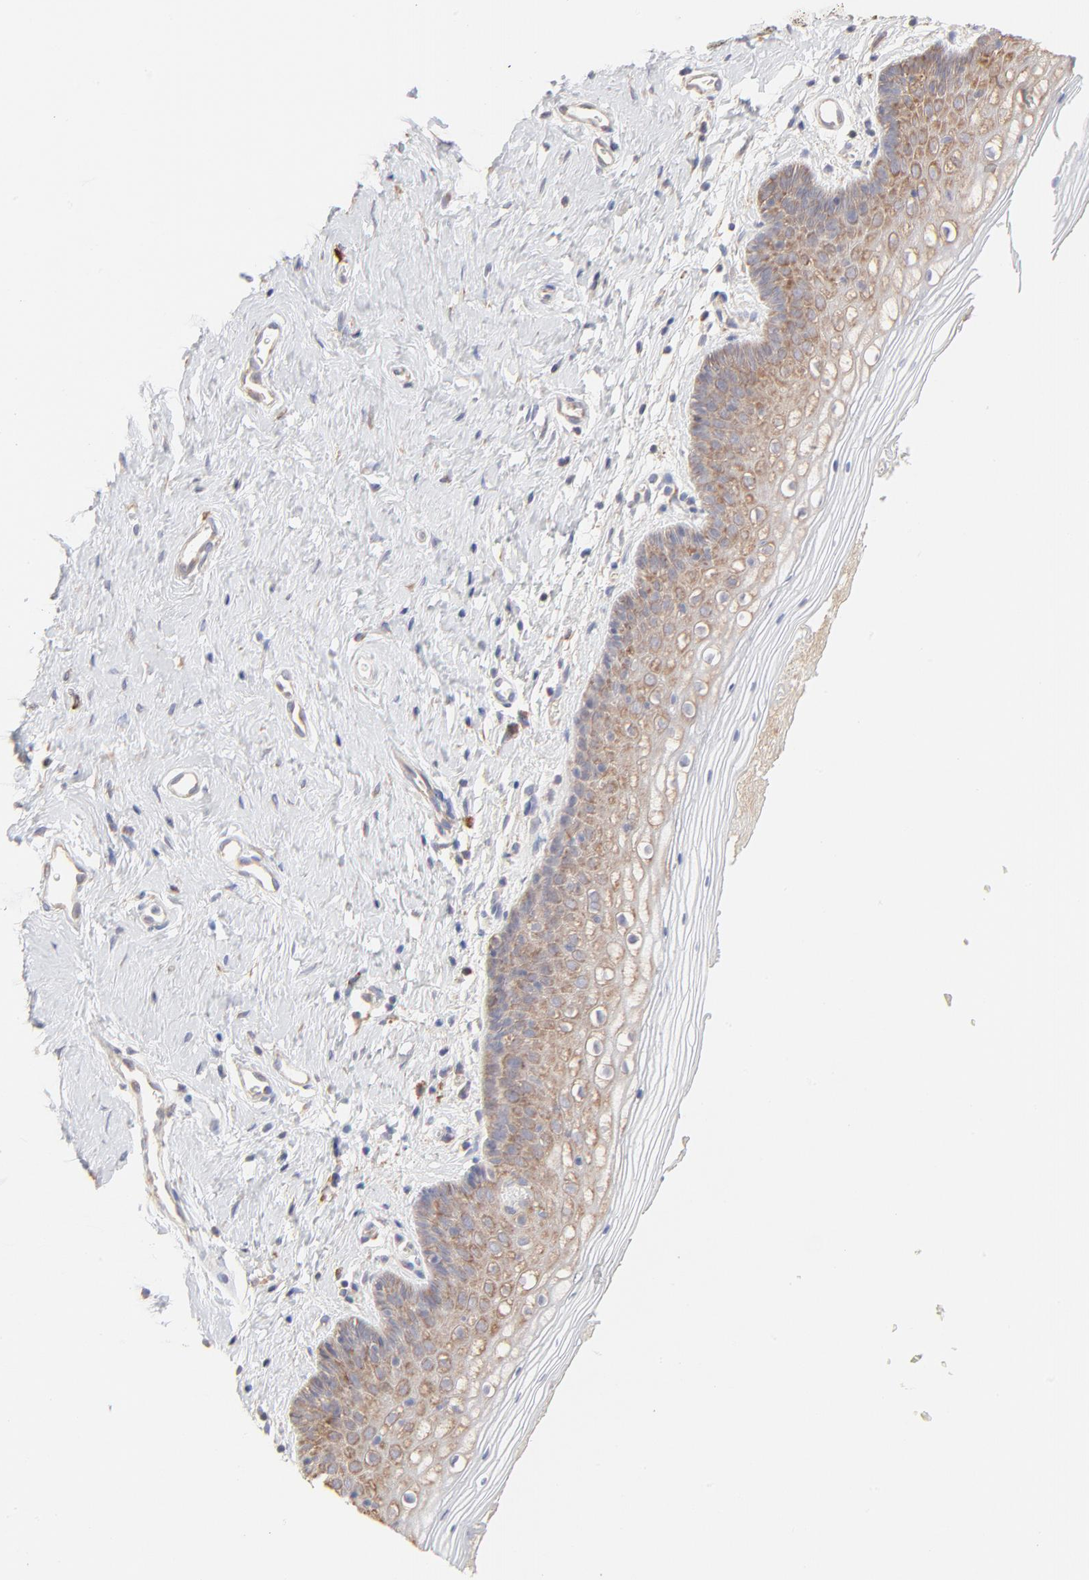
{"staining": {"intensity": "moderate", "quantity": ">75%", "location": "cytoplasmic/membranous"}, "tissue": "vagina", "cell_type": "Squamous epithelial cells", "image_type": "normal", "snomed": [{"axis": "morphology", "description": "Normal tissue, NOS"}, {"axis": "topography", "description": "Vagina"}], "caption": "Immunohistochemical staining of unremarkable vagina reveals >75% levels of moderate cytoplasmic/membranous protein positivity in approximately >75% of squamous epithelial cells.", "gene": "RPS21", "patient": {"sex": "female", "age": 46}}